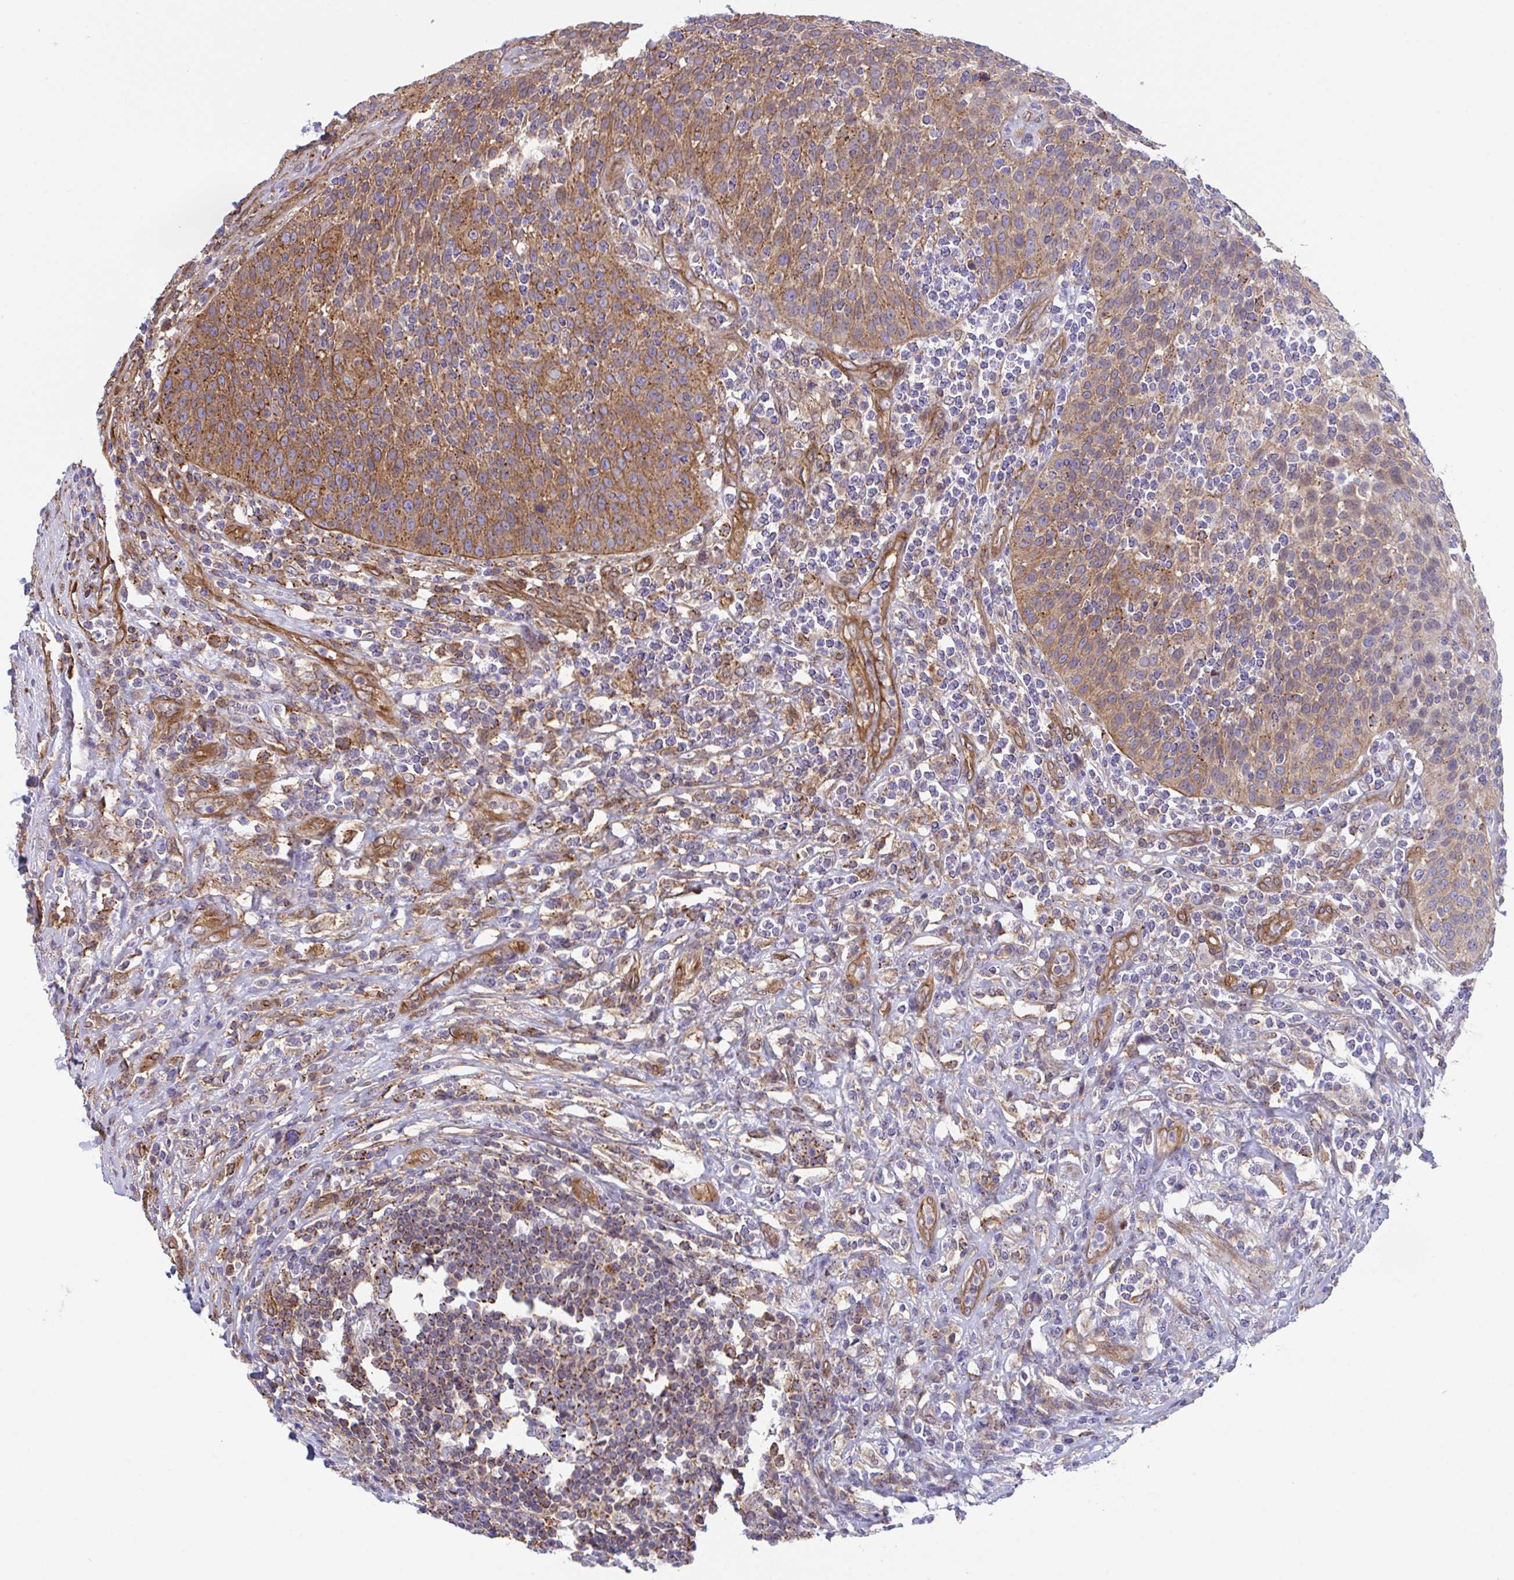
{"staining": {"intensity": "moderate", "quantity": ">75%", "location": "cytoplasmic/membranous"}, "tissue": "urothelial cancer", "cell_type": "Tumor cells", "image_type": "cancer", "snomed": [{"axis": "morphology", "description": "Urothelial carcinoma, High grade"}, {"axis": "topography", "description": "Urinary bladder"}], "caption": "Urothelial cancer stained for a protein demonstrates moderate cytoplasmic/membranous positivity in tumor cells.", "gene": "ZBED3", "patient": {"sex": "female", "age": 70}}